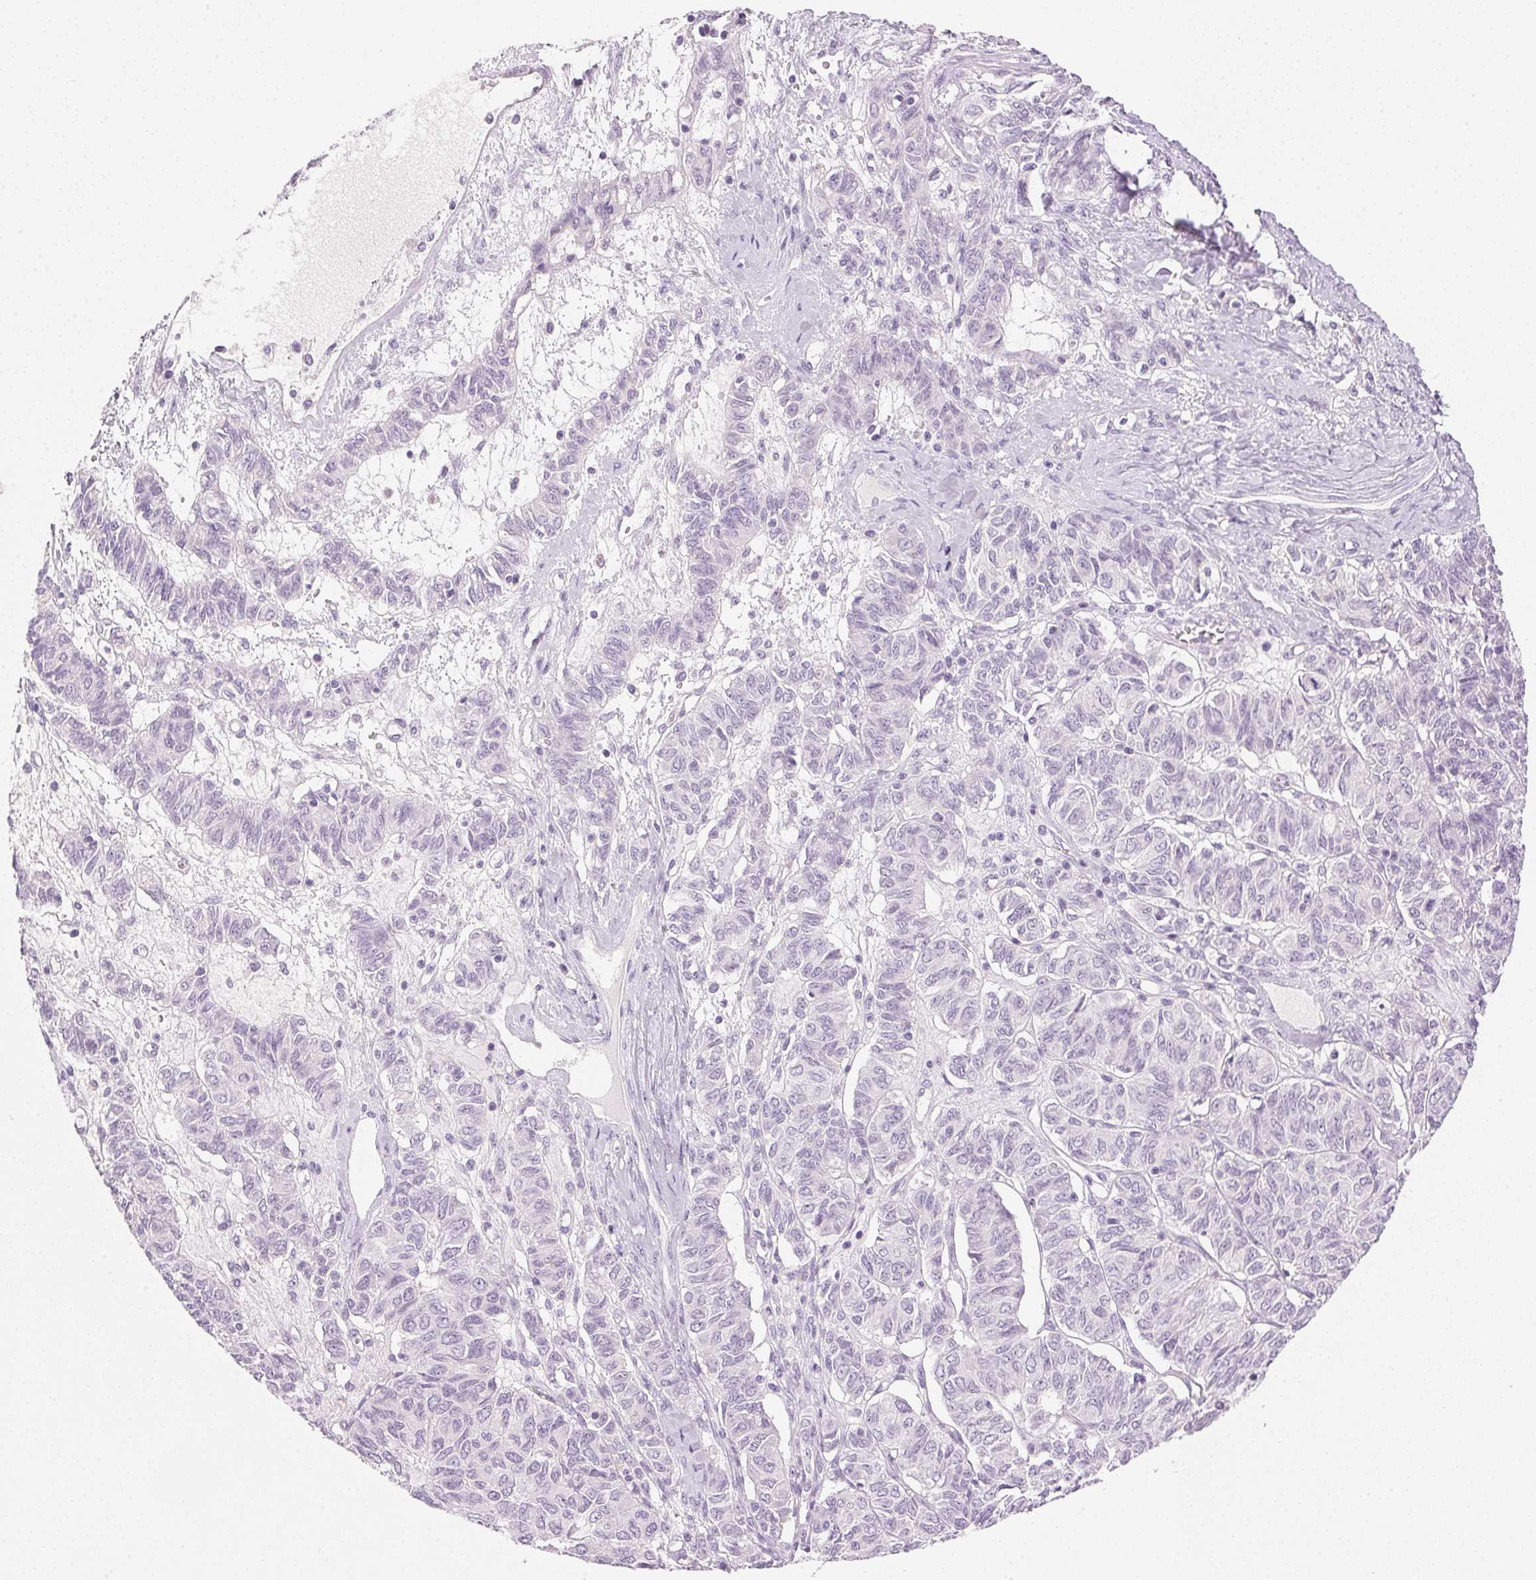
{"staining": {"intensity": "negative", "quantity": "none", "location": "none"}, "tissue": "ovarian cancer", "cell_type": "Tumor cells", "image_type": "cancer", "snomed": [{"axis": "morphology", "description": "Carcinoma, endometroid"}, {"axis": "topography", "description": "Ovary"}], "caption": "Histopathology image shows no significant protein staining in tumor cells of endometroid carcinoma (ovarian).", "gene": "CYP11B1", "patient": {"sex": "female", "age": 80}}